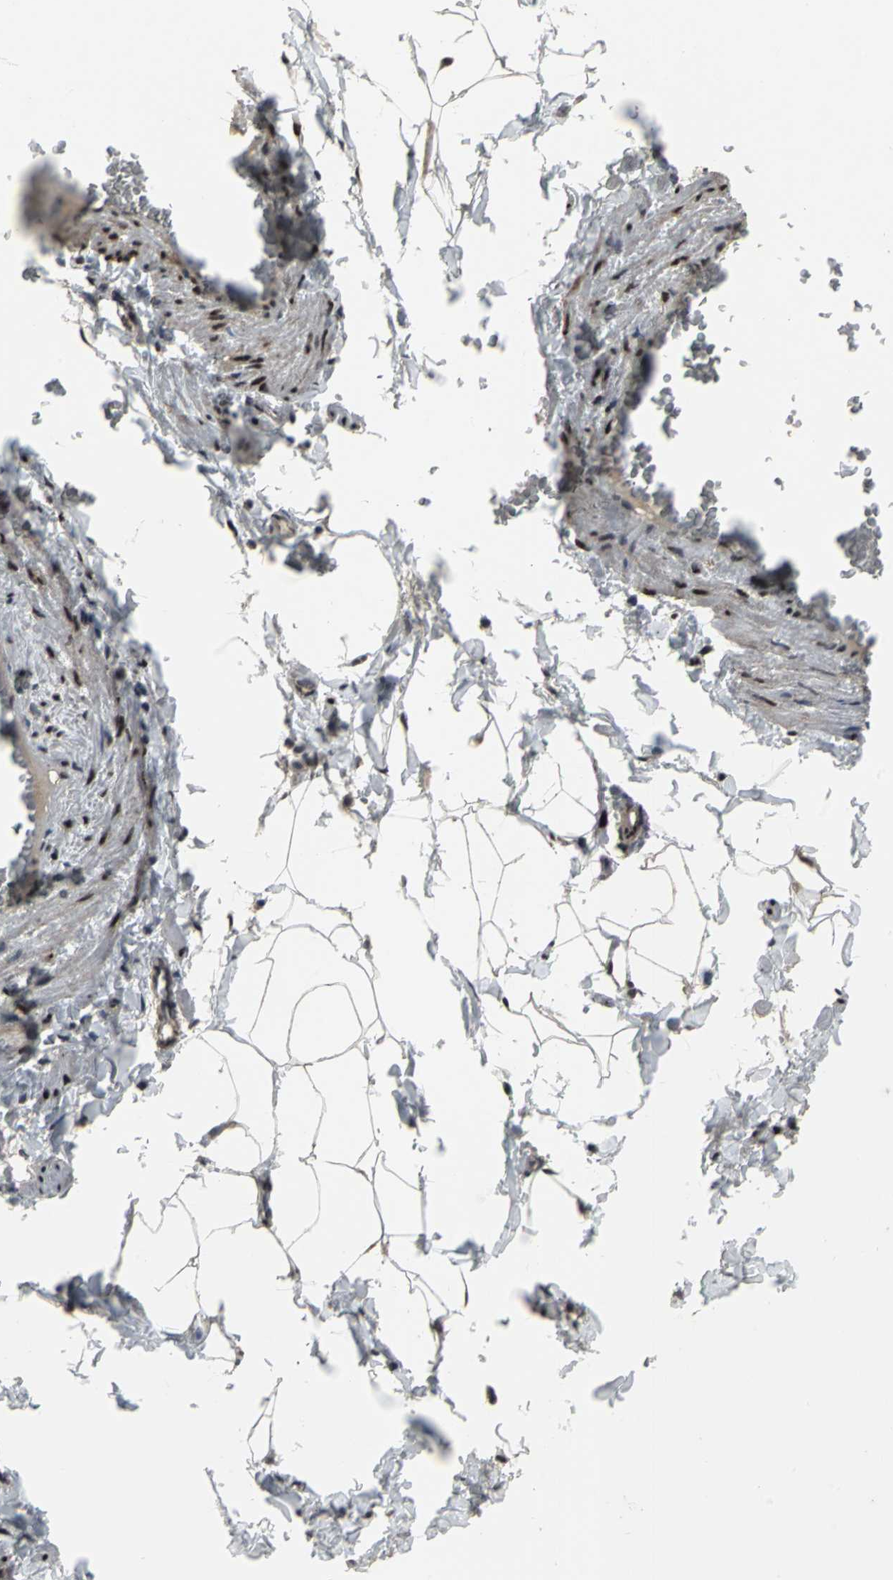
{"staining": {"intensity": "moderate", "quantity": ">75%", "location": "nuclear"}, "tissue": "adipose tissue", "cell_type": "Adipocytes", "image_type": "normal", "snomed": [{"axis": "morphology", "description": "Normal tissue, NOS"}, {"axis": "topography", "description": "Vascular tissue"}], "caption": "Immunohistochemical staining of unremarkable human adipose tissue displays medium levels of moderate nuclear staining in approximately >75% of adipocytes.", "gene": "SRF", "patient": {"sex": "male", "age": 41}}